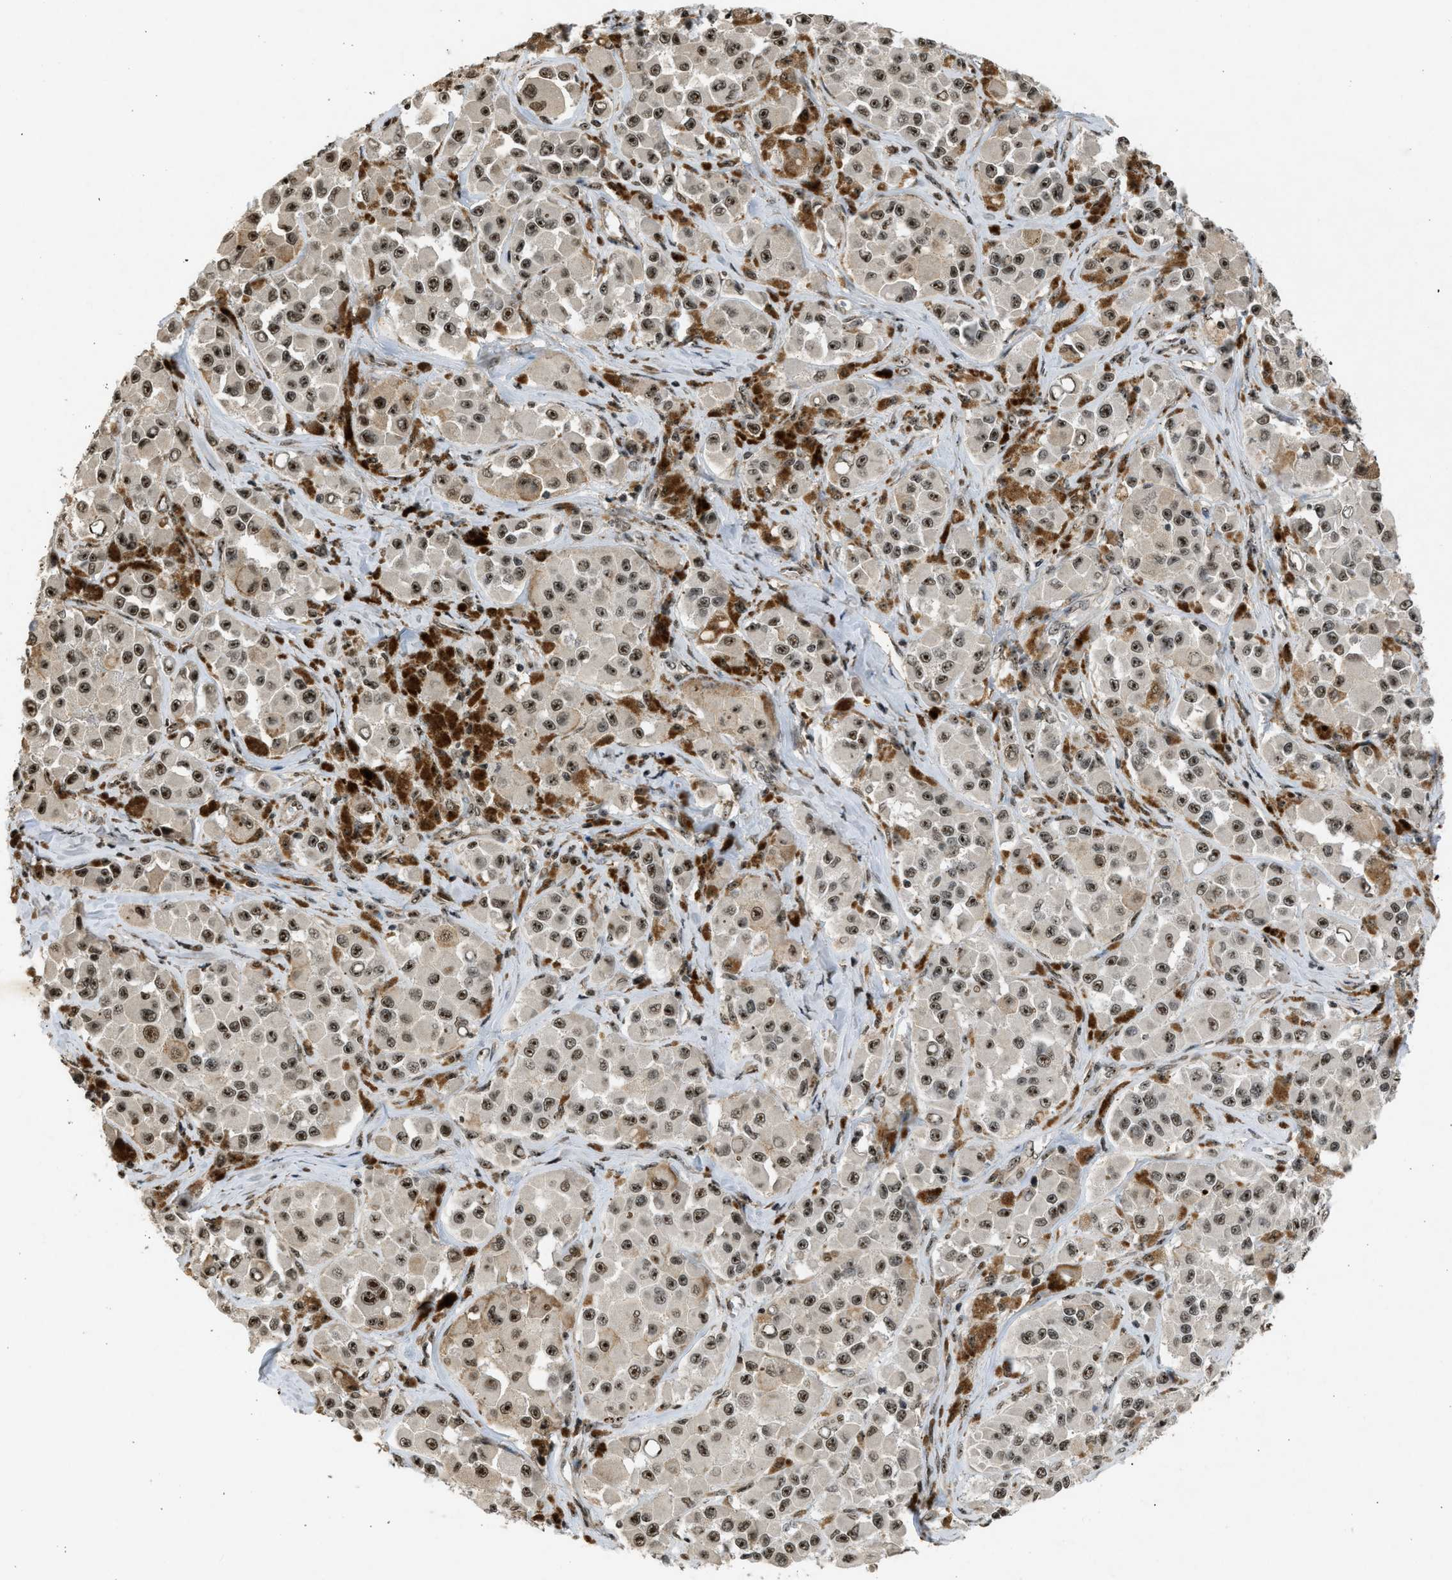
{"staining": {"intensity": "moderate", "quantity": ">75%", "location": "nuclear"}, "tissue": "melanoma", "cell_type": "Tumor cells", "image_type": "cancer", "snomed": [{"axis": "morphology", "description": "Malignant melanoma, NOS"}, {"axis": "topography", "description": "Skin"}], "caption": "Protein staining exhibits moderate nuclear expression in about >75% of tumor cells in malignant melanoma.", "gene": "TFDP2", "patient": {"sex": "male", "age": 84}}